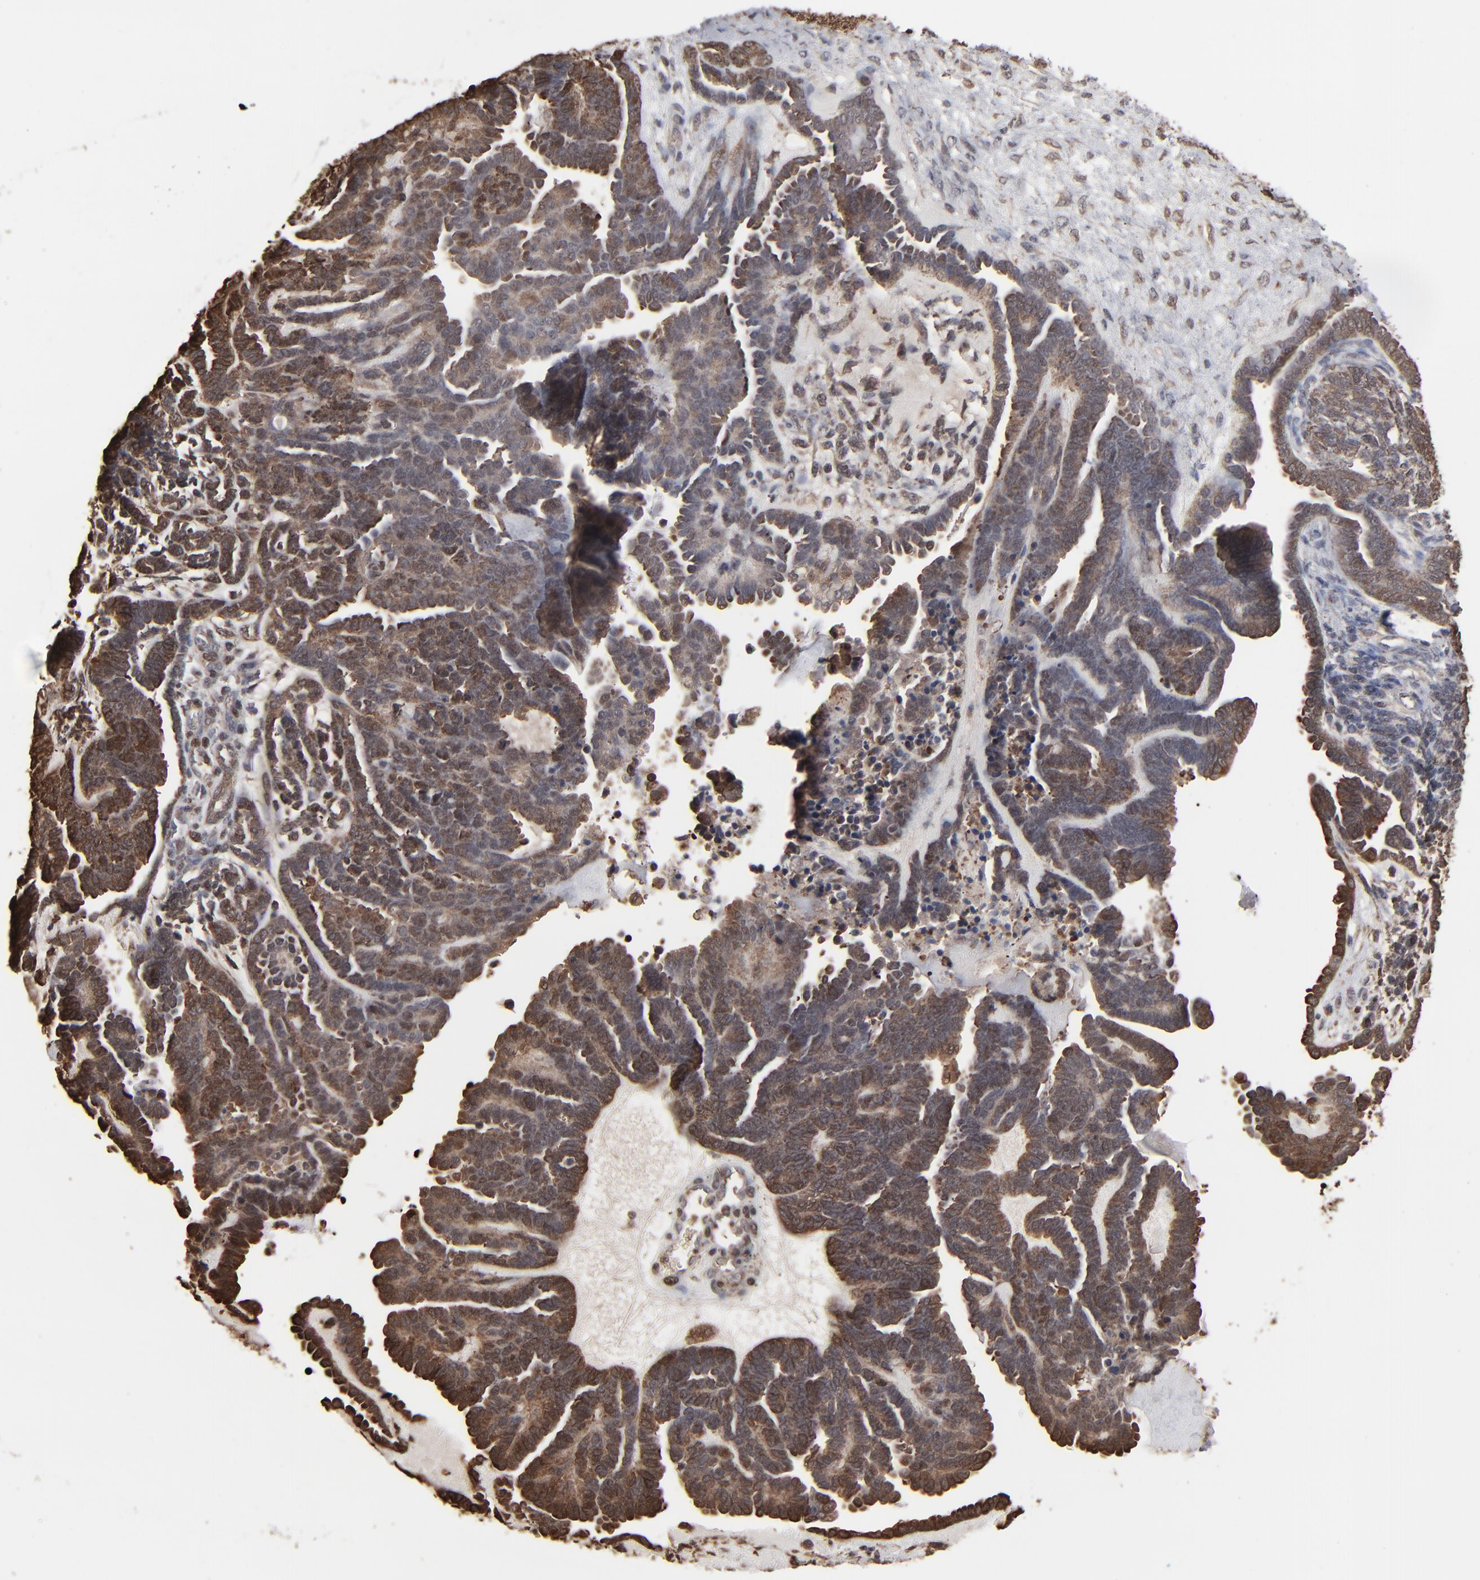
{"staining": {"intensity": "strong", "quantity": ">75%", "location": "cytoplasmic/membranous"}, "tissue": "endometrial cancer", "cell_type": "Tumor cells", "image_type": "cancer", "snomed": [{"axis": "morphology", "description": "Neoplasm, malignant, NOS"}, {"axis": "topography", "description": "Endometrium"}], "caption": "This image shows immunohistochemistry (IHC) staining of endometrial cancer, with high strong cytoplasmic/membranous positivity in about >75% of tumor cells.", "gene": "NME1-NME2", "patient": {"sex": "female", "age": 74}}